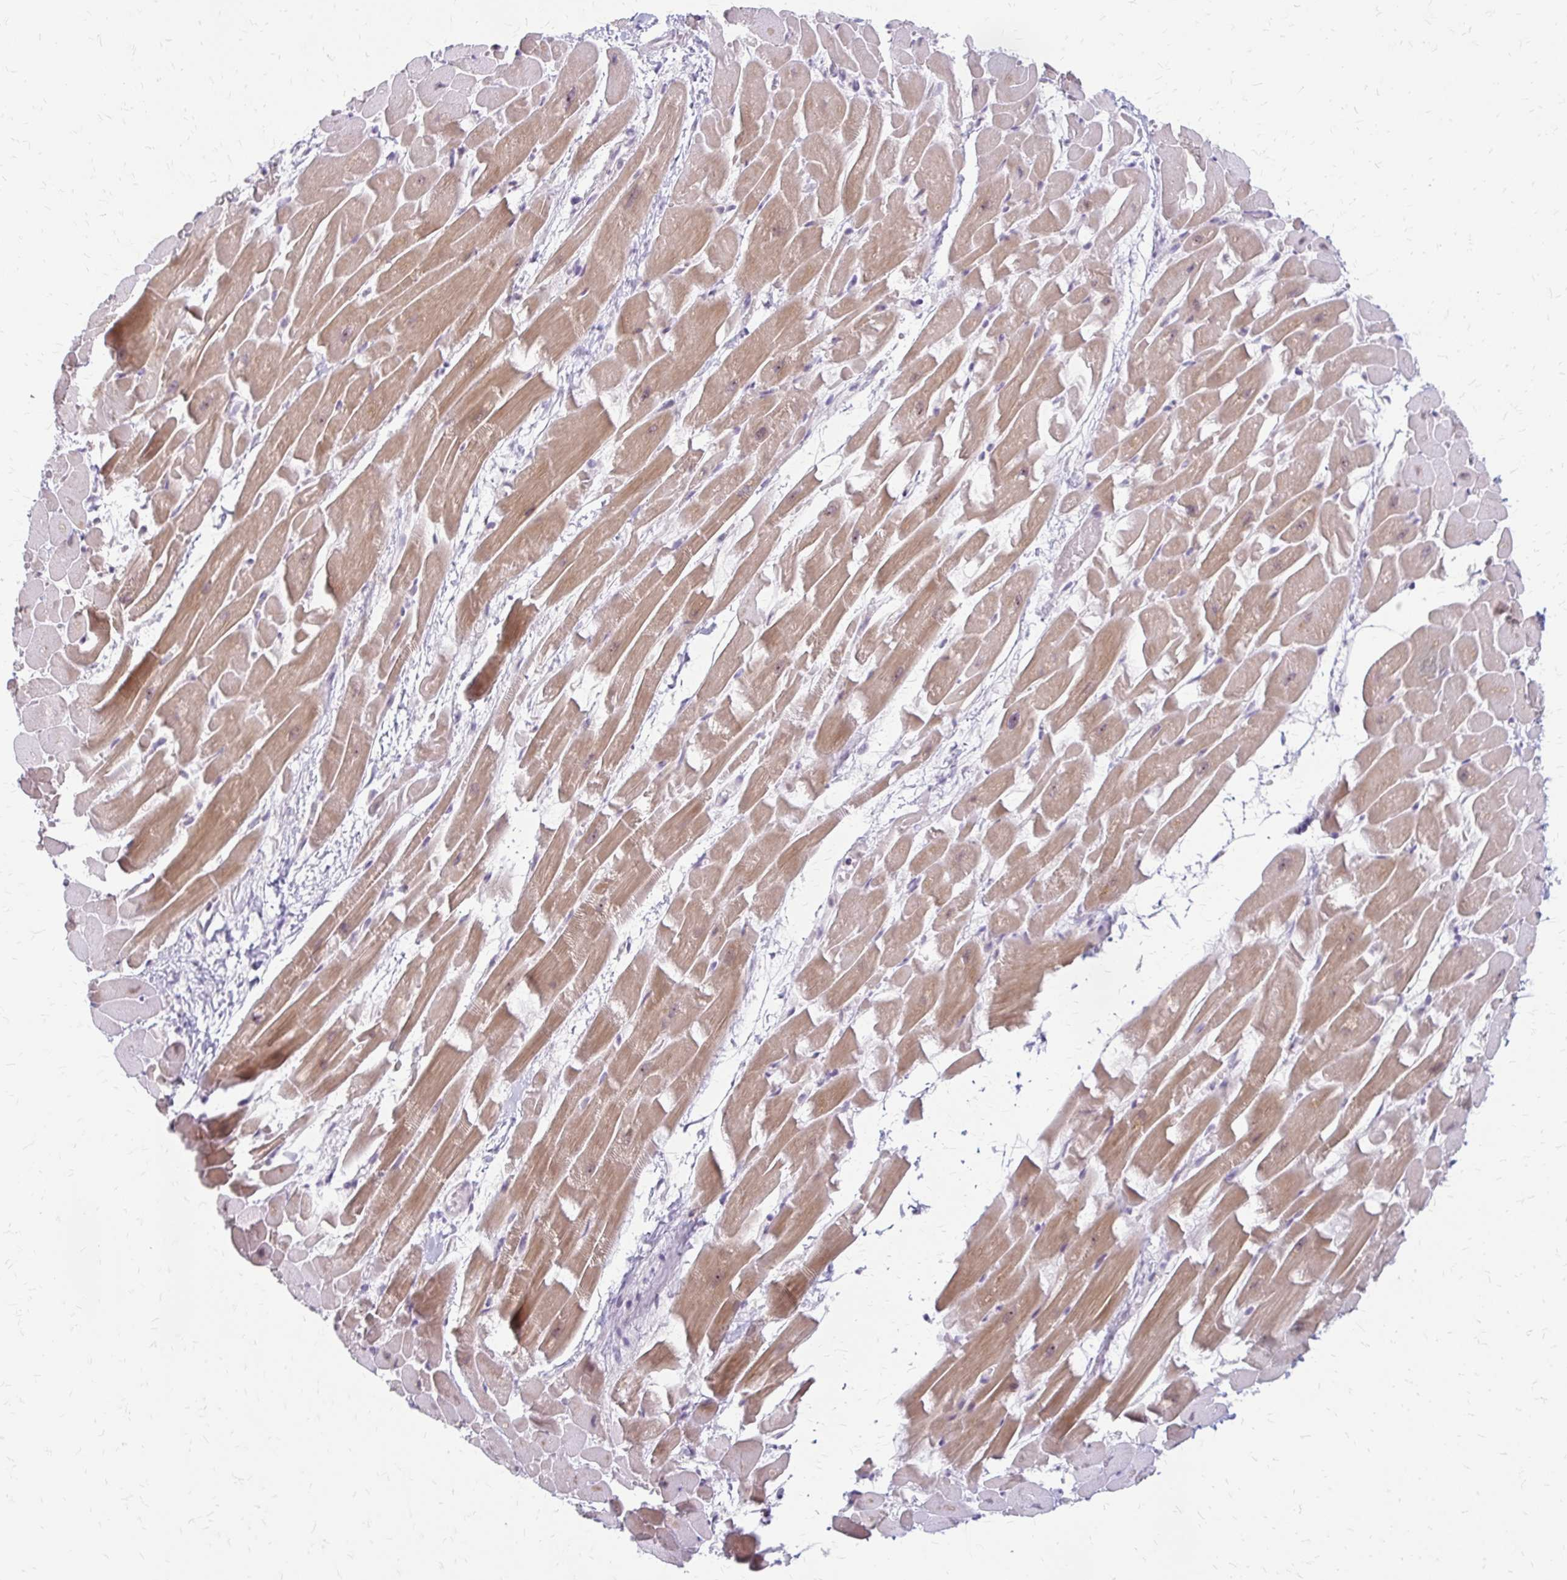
{"staining": {"intensity": "moderate", "quantity": ">75%", "location": "cytoplasmic/membranous"}, "tissue": "heart muscle", "cell_type": "Cardiomyocytes", "image_type": "normal", "snomed": [{"axis": "morphology", "description": "Normal tissue, NOS"}, {"axis": "topography", "description": "Heart"}], "caption": "Immunohistochemical staining of normal heart muscle reveals moderate cytoplasmic/membranous protein positivity in approximately >75% of cardiomyocytes.", "gene": "EED", "patient": {"sex": "male", "age": 37}}